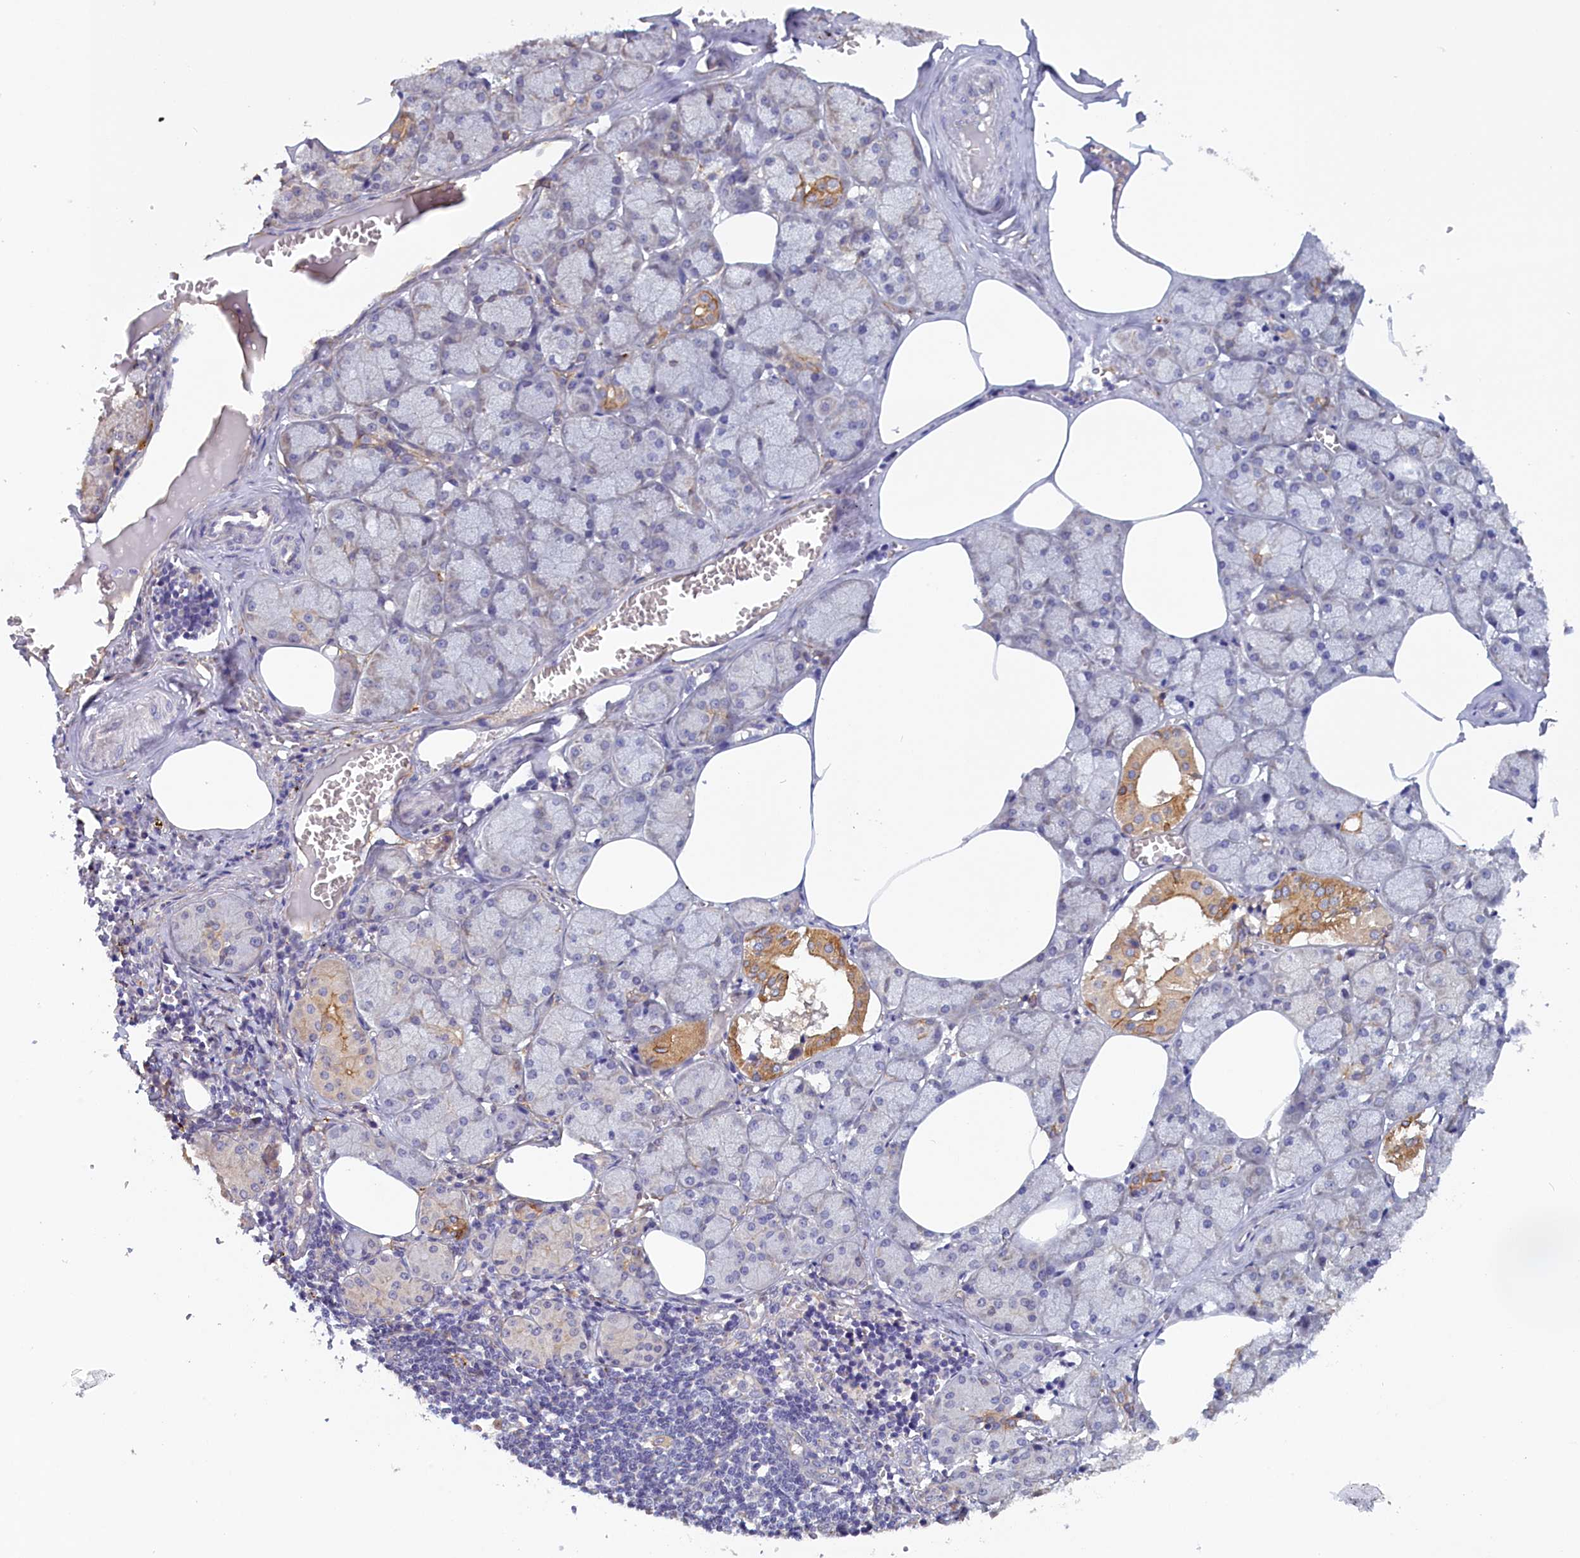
{"staining": {"intensity": "strong", "quantity": "<25%", "location": "cytoplasmic/membranous"}, "tissue": "salivary gland", "cell_type": "Glandular cells", "image_type": "normal", "snomed": [{"axis": "morphology", "description": "Normal tissue, NOS"}, {"axis": "topography", "description": "Salivary gland"}], "caption": "DAB immunohistochemical staining of unremarkable salivary gland shows strong cytoplasmic/membranous protein positivity in about <25% of glandular cells.", "gene": "COL19A1", "patient": {"sex": "male", "age": 62}}